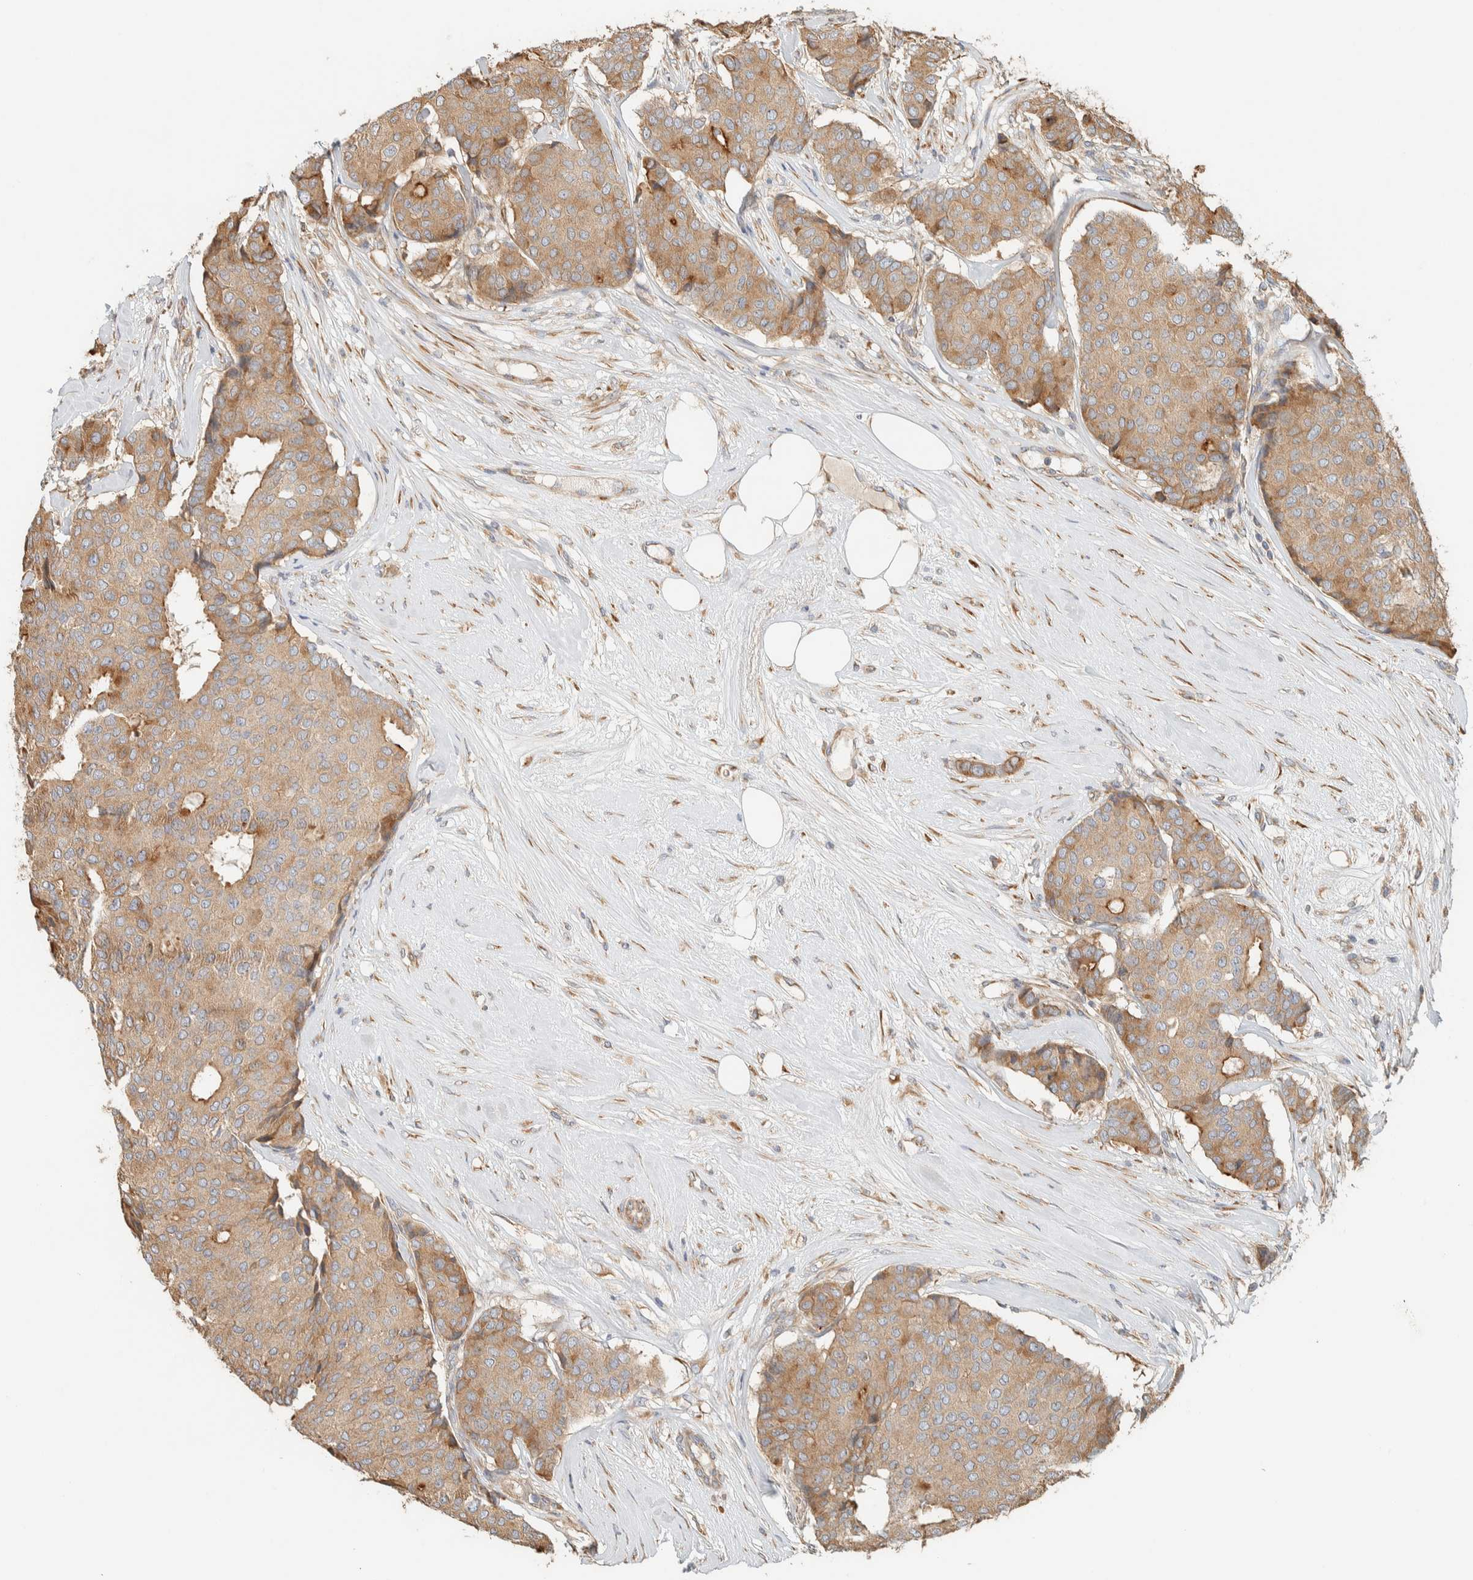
{"staining": {"intensity": "moderate", "quantity": ">75%", "location": "cytoplasmic/membranous"}, "tissue": "breast cancer", "cell_type": "Tumor cells", "image_type": "cancer", "snomed": [{"axis": "morphology", "description": "Duct carcinoma"}, {"axis": "topography", "description": "Breast"}], "caption": "Approximately >75% of tumor cells in human breast invasive ductal carcinoma demonstrate moderate cytoplasmic/membranous protein expression as visualized by brown immunohistochemical staining.", "gene": "RAB11FIP1", "patient": {"sex": "female", "age": 75}}